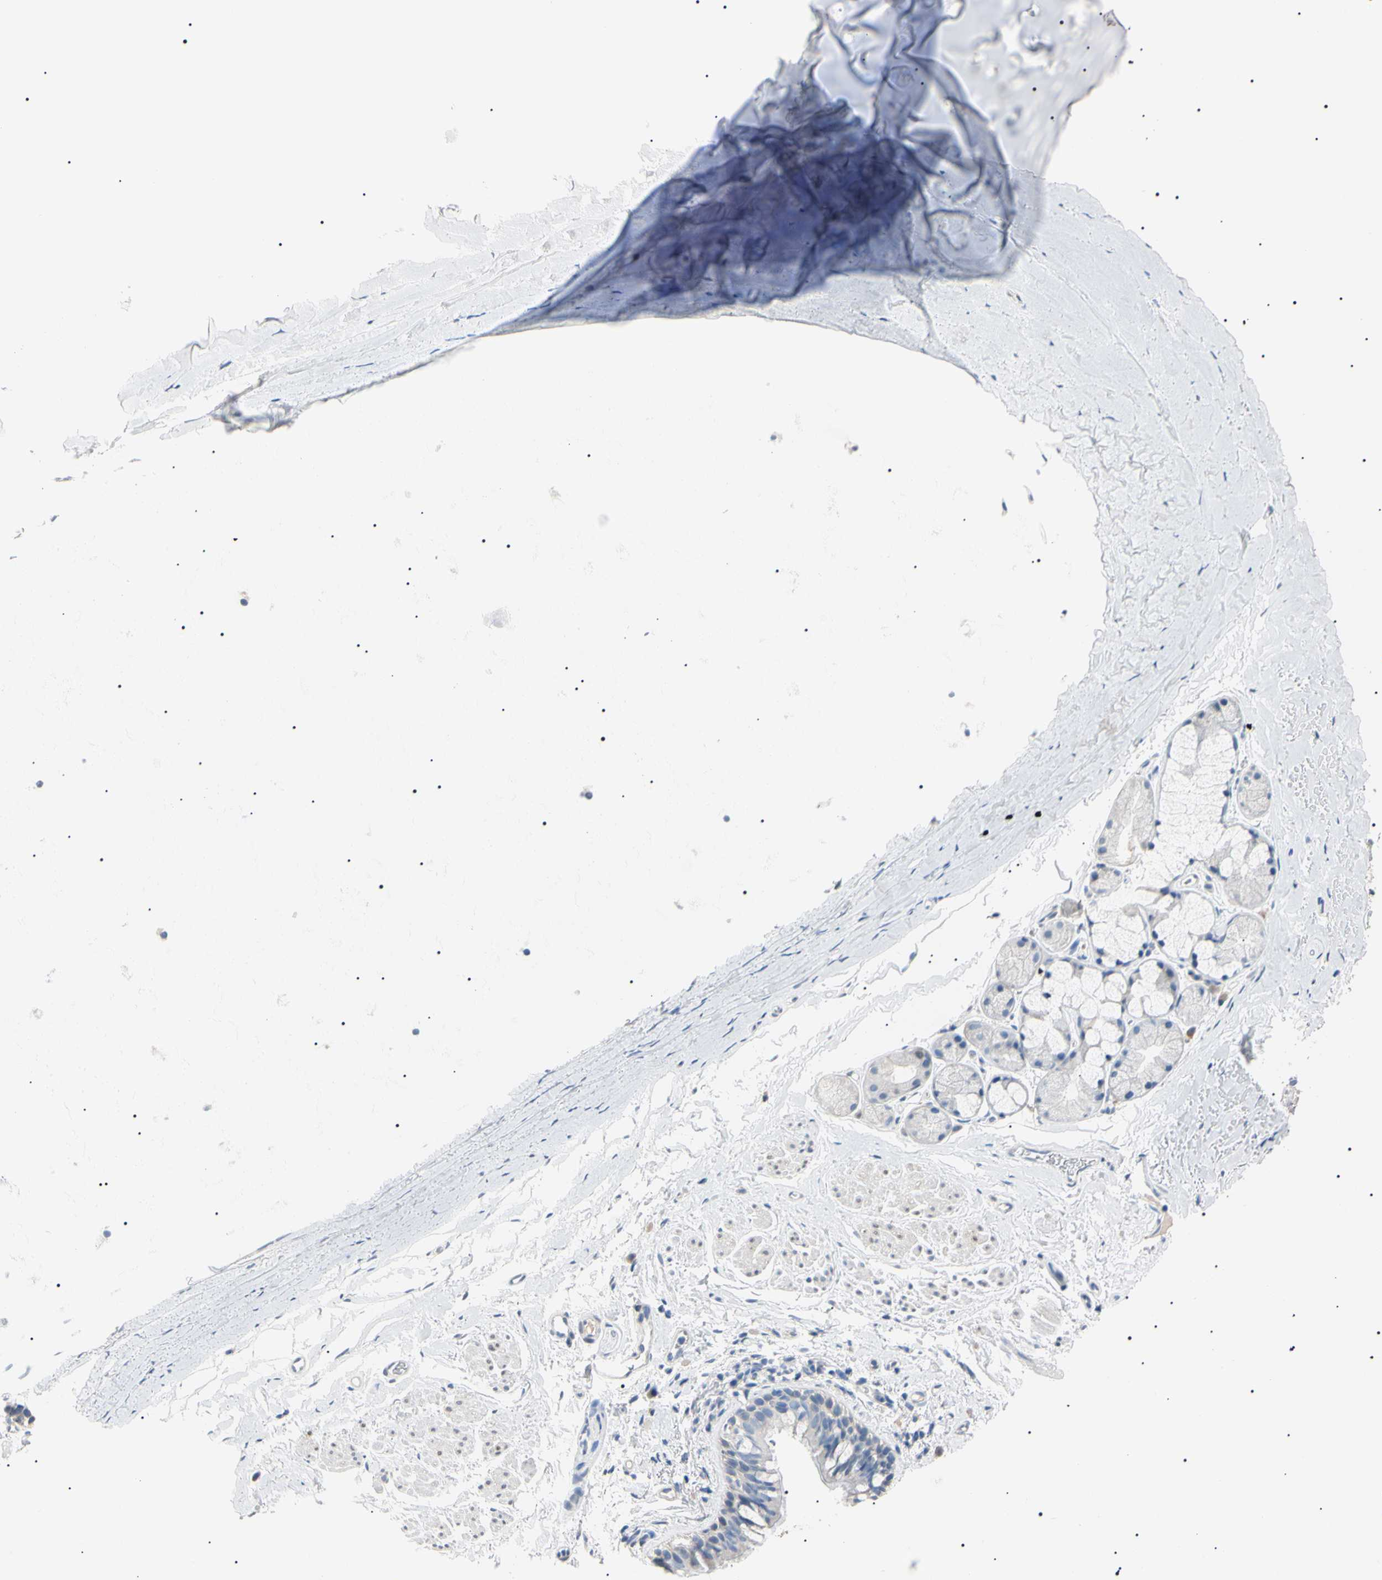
{"staining": {"intensity": "negative", "quantity": "none", "location": "none"}, "tissue": "bronchus", "cell_type": "Respiratory epithelial cells", "image_type": "normal", "snomed": [{"axis": "morphology", "description": "Normal tissue, NOS"}, {"axis": "morphology", "description": "Malignant melanoma, Metastatic site"}, {"axis": "topography", "description": "Bronchus"}, {"axis": "topography", "description": "Lung"}], "caption": "The immunohistochemistry histopathology image has no significant staining in respiratory epithelial cells of bronchus.", "gene": "CGB3", "patient": {"sex": "male", "age": 64}}